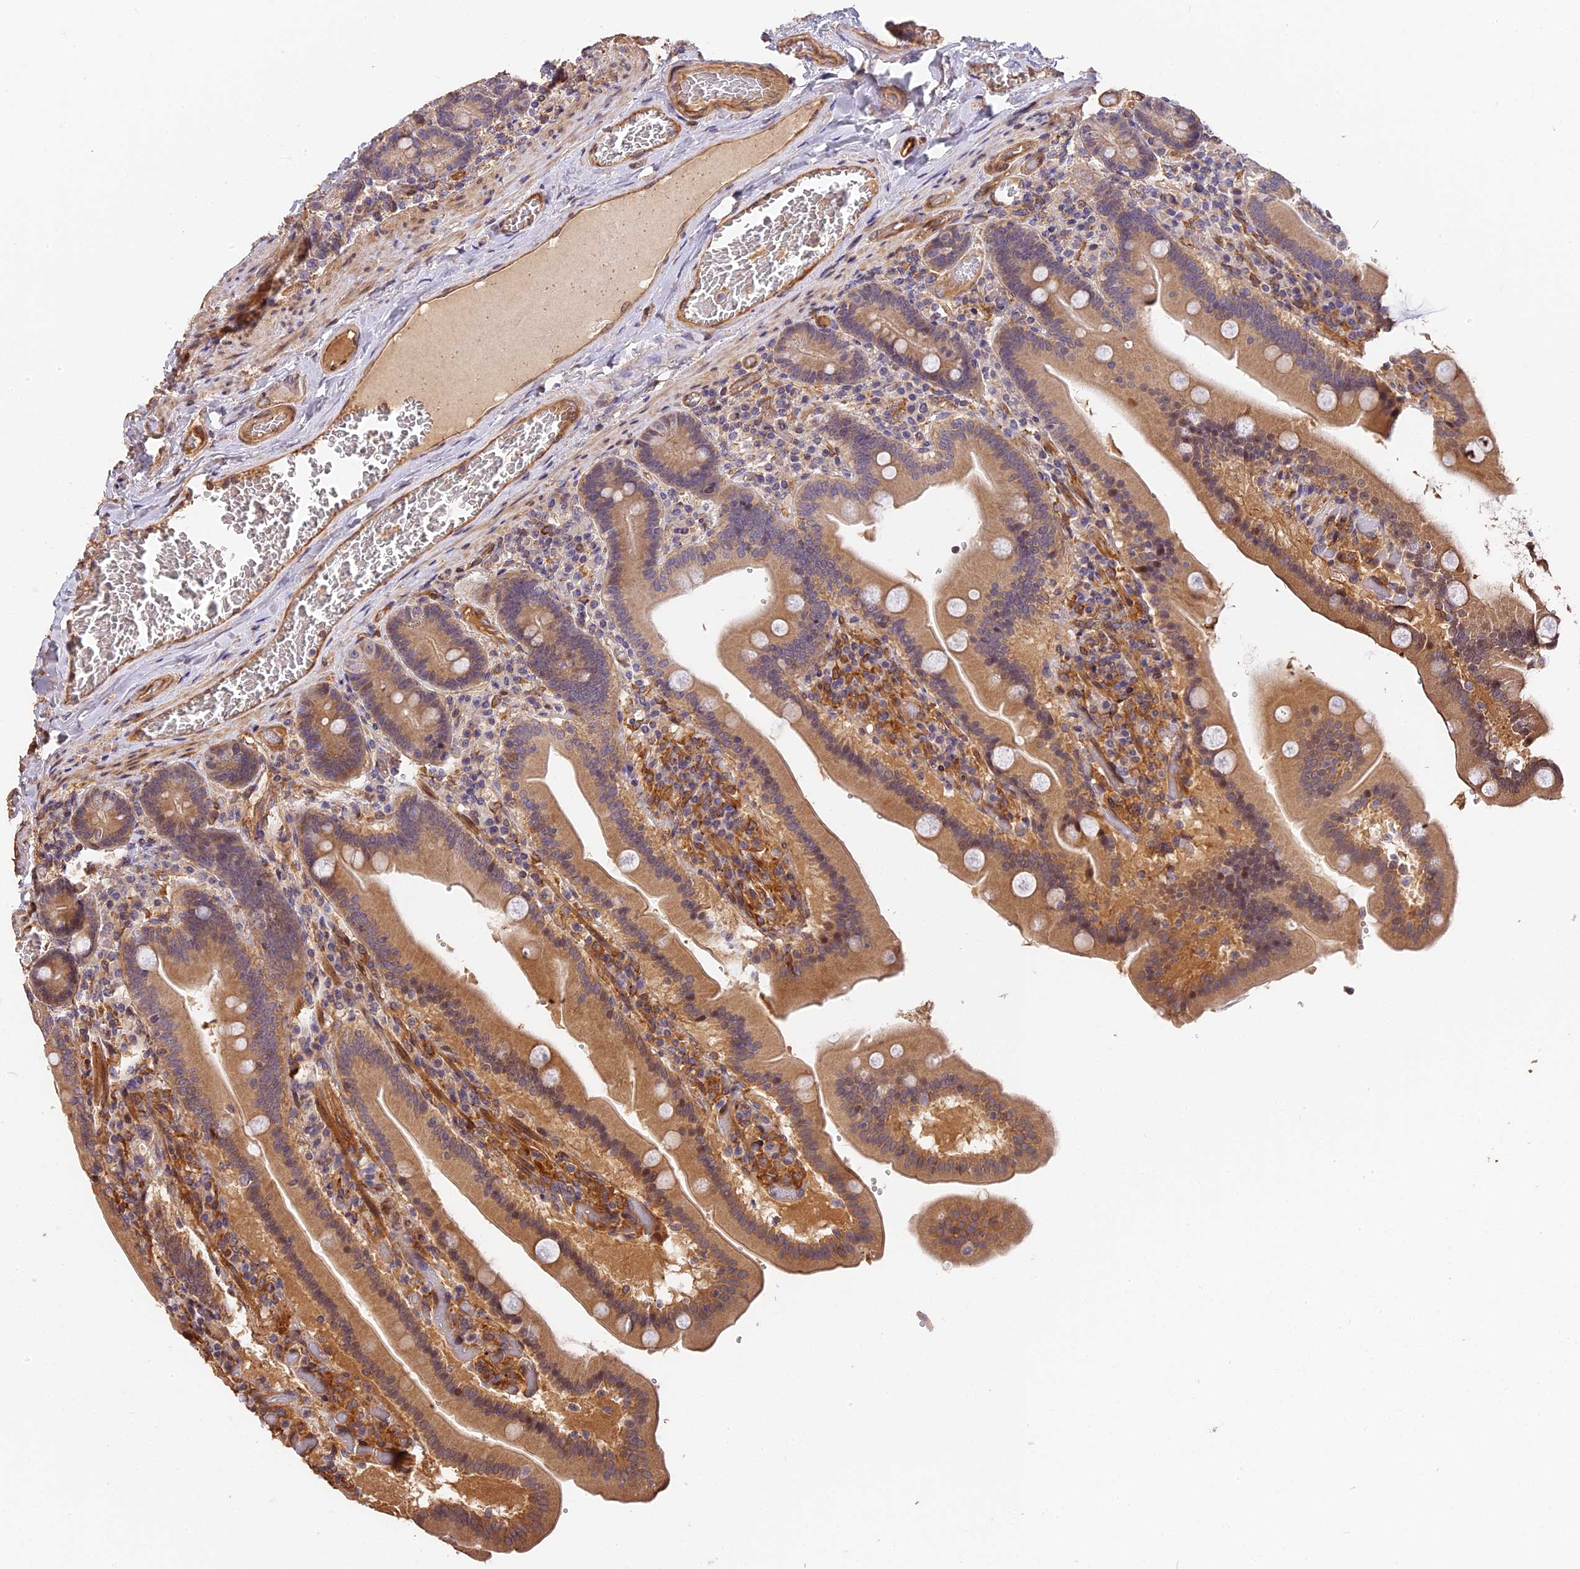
{"staining": {"intensity": "moderate", "quantity": ">75%", "location": "cytoplasmic/membranous"}, "tissue": "duodenum", "cell_type": "Glandular cells", "image_type": "normal", "snomed": [{"axis": "morphology", "description": "Normal tissue, NOS"}, {"axis": "topography", "description": "Duodenum"}], "caption": "High-magnification brightfield microscopy of unremarkable duodenum stained with DAB (3,3'-diaminobenzidine) (brown) and counterstained with hematoxylin (blue). glandular cells exhibit moderate cytoplasmic/membranous positivity is identified in about>75% of cells.", "gene": "ARHGAP17", "patient": {"sex": "female", "age": 62}}